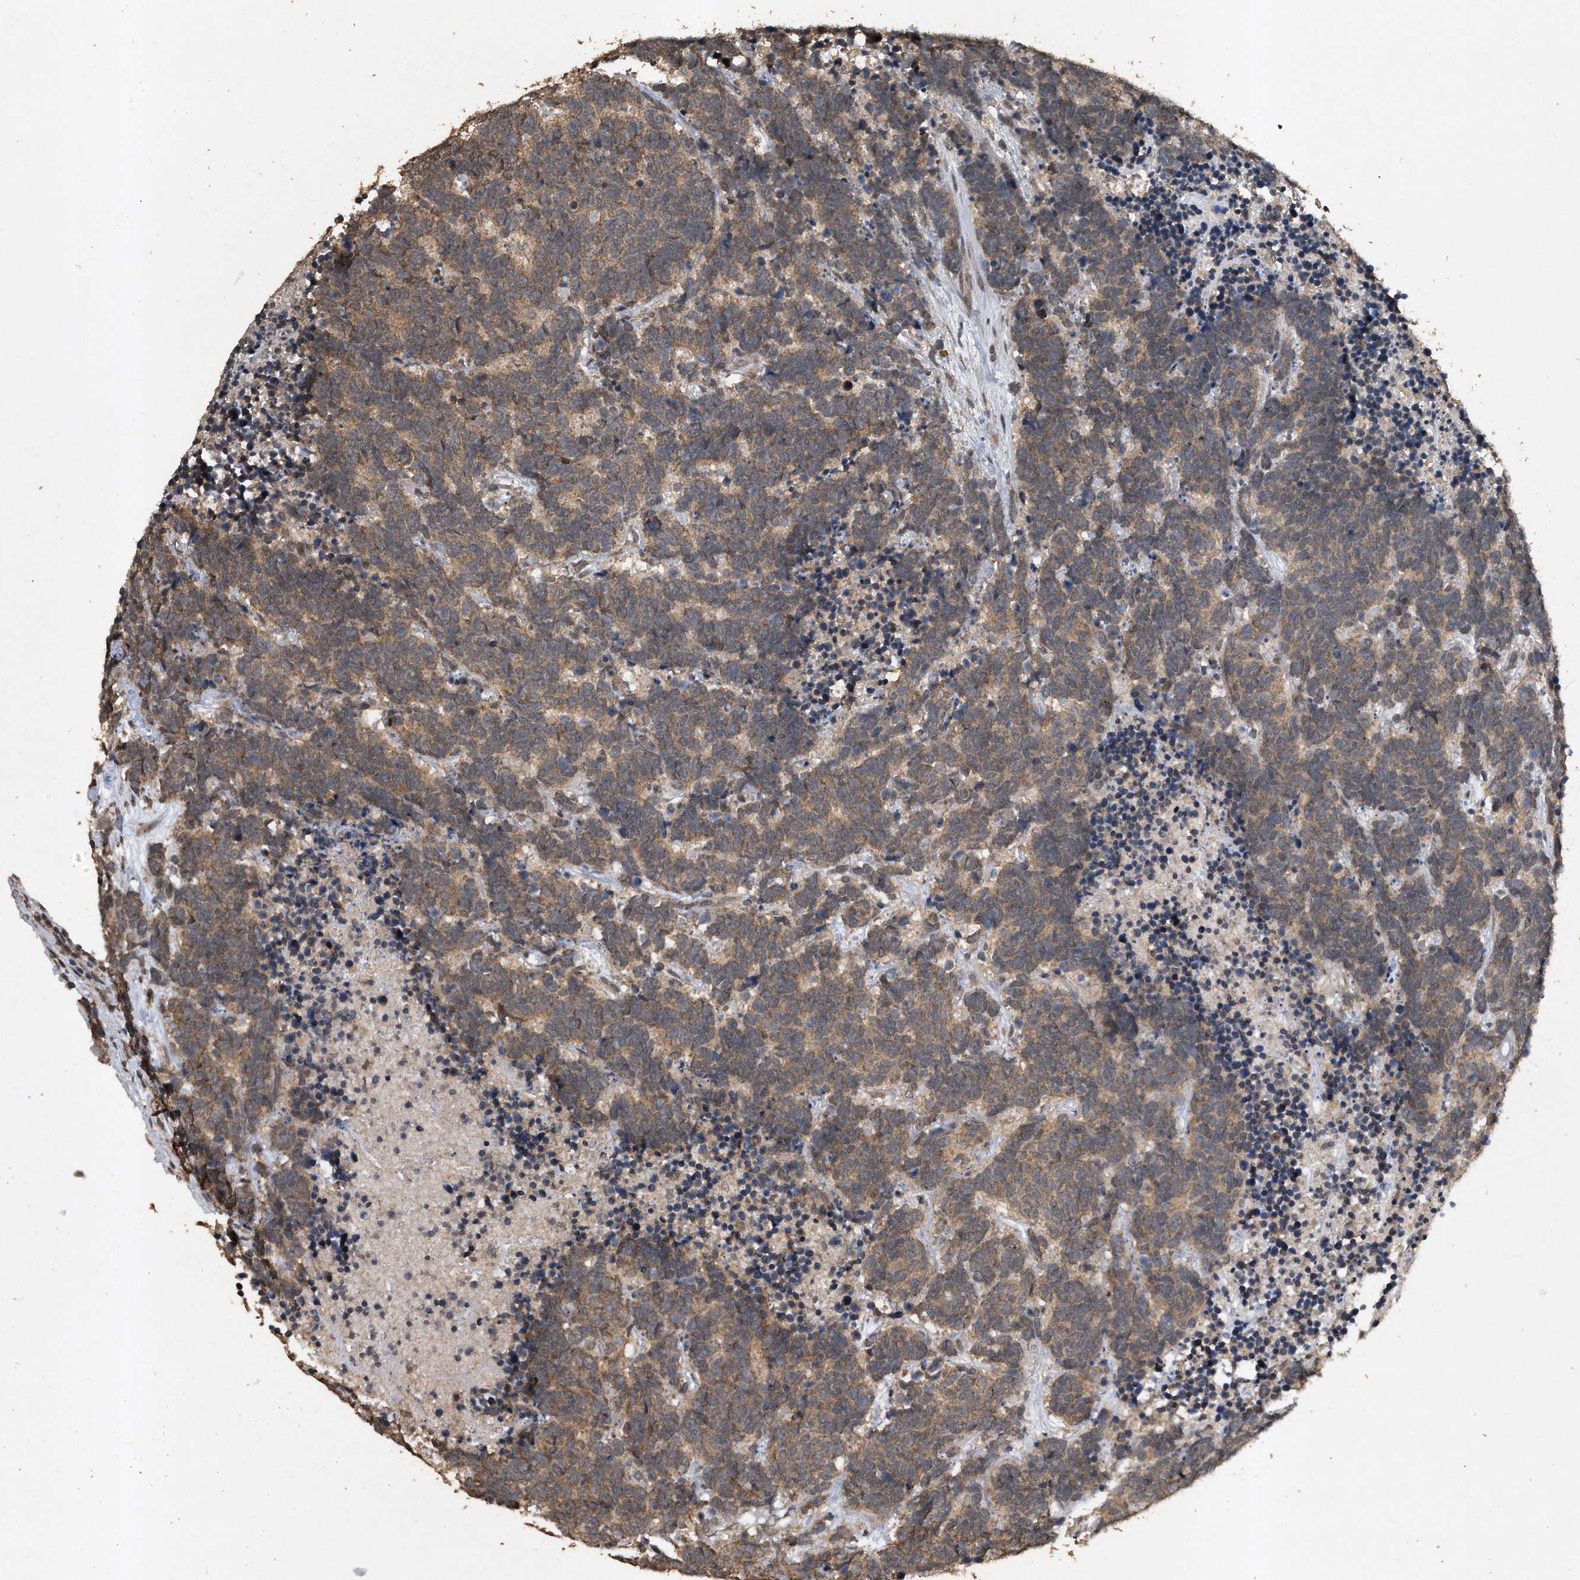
{"staining": {"intensity": "weak", "quantity": ">75%", "location": "cytoplasmic/membranous"}, "tissue": "carcinoid", "cell_type": "Tumor cells", "image_type": "cancer", "snomed": [{"axis": "morphology", "description": "Carcinoma, NOS"}, {"axis": "morphology", "description": "Carcinoid, malignant, NOS"}, {"axis": "topography", "description": "Urinary bladder"}], "caption": "High-magnification brightfield microscopy of carcinoid (malignant) stained with DAB (brown) and counterstained with hematoxylin (blue). tumor cells exhibit weak cytoplasmic/membranous expression is appreciated in approximately>75% of cells.", "gene": "CRYZL1", "patient": {"sex": "male", "age": 57}}